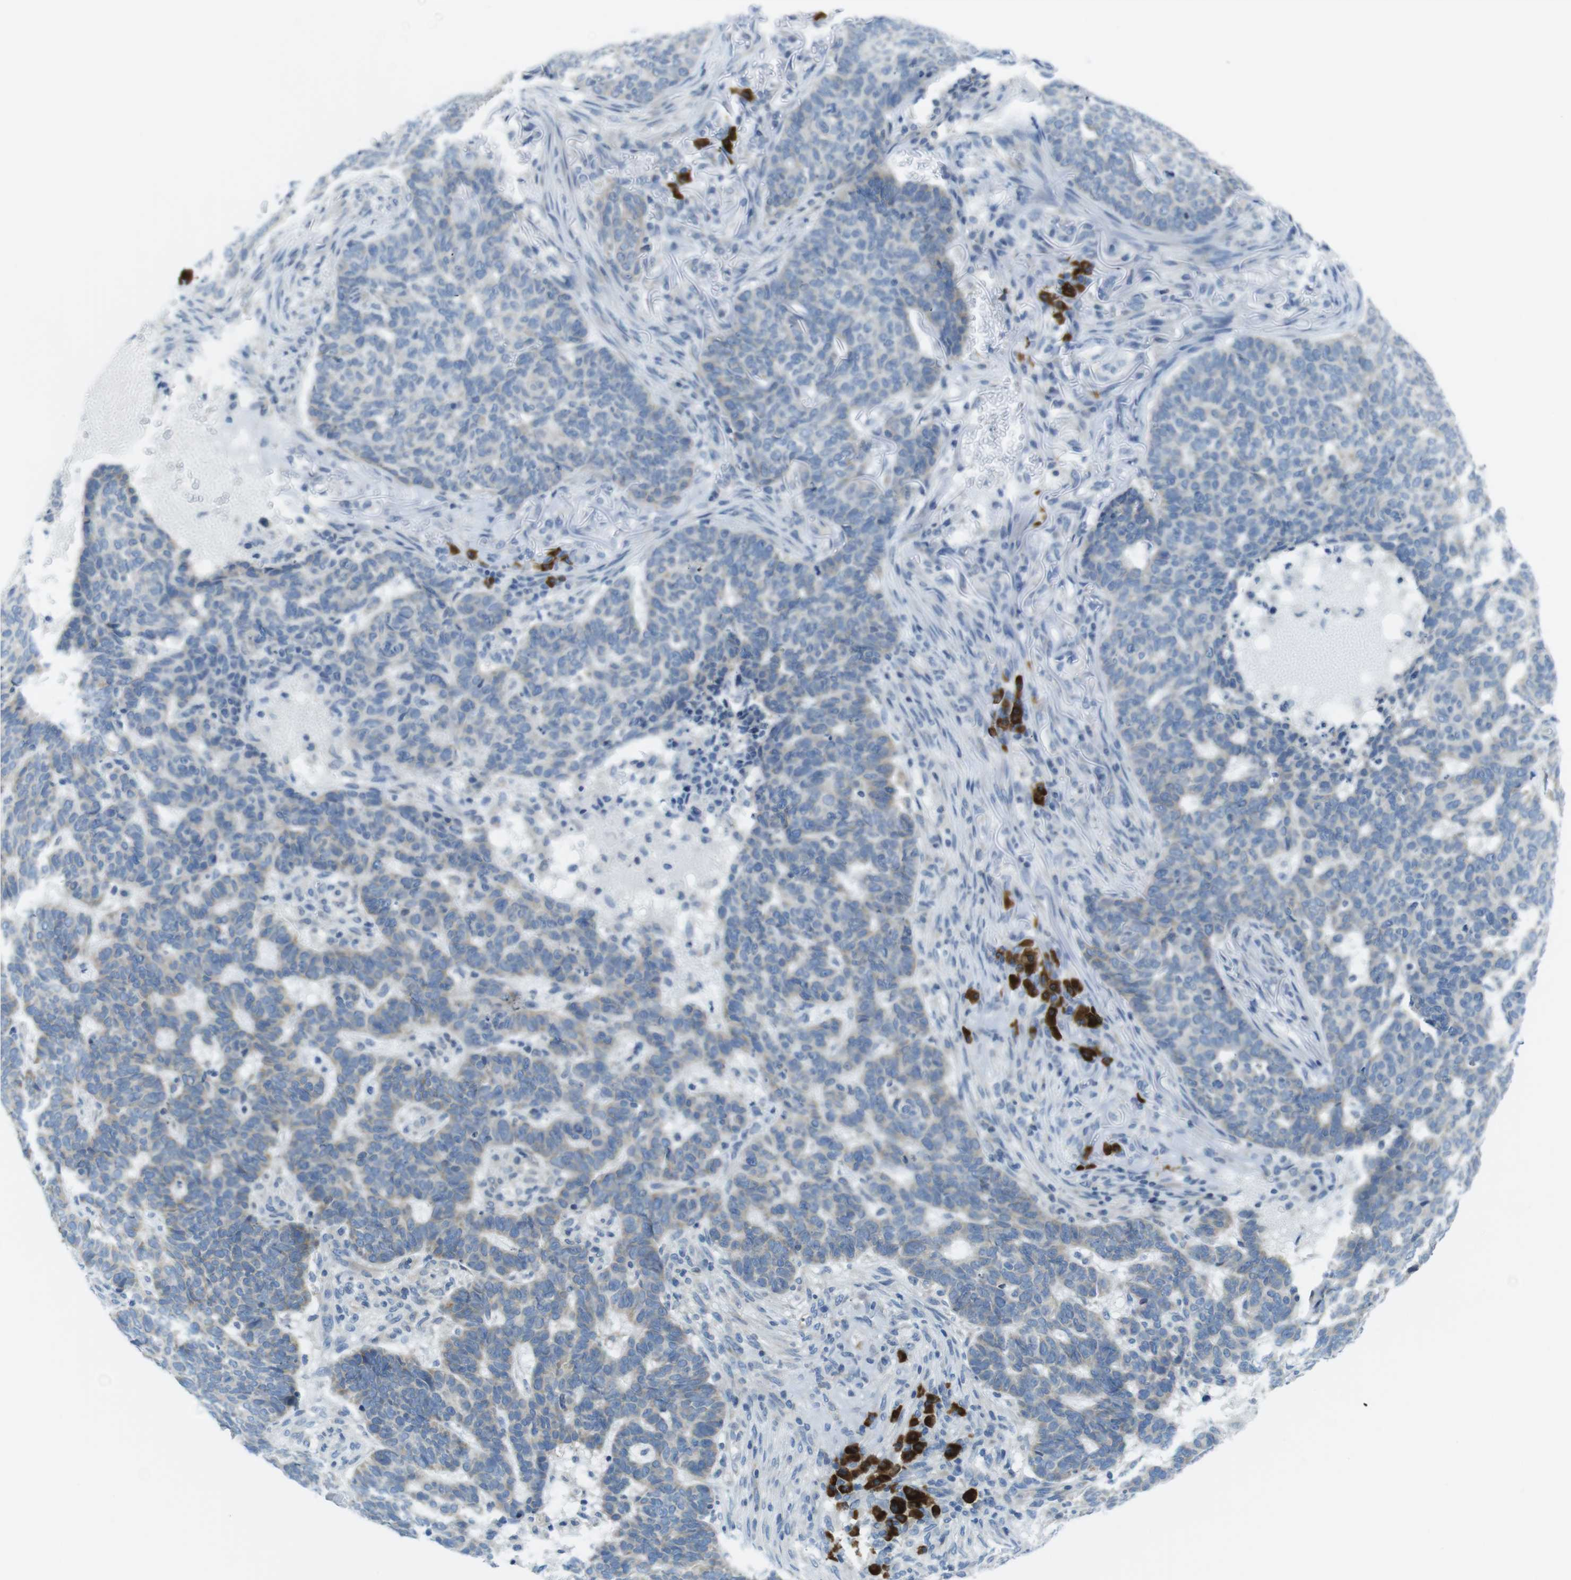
{"staining": {"intensity": "weak", "quantity": "25%-75%", "location": "cytoplasmic/membranous"}, "tissue": "skin cancer", "cell_type": "Tumor cells", "image_type": "cancer", "snomed": [{"axis": "morphology", "description": "Basal cell carcinoma"}, {"axis": "topography", "description": "Skin"}], "caption": "Immunohistochemical staining of skin cancer (basal cell carcinoma) exhibits low levels of weak cytoplasmic/membranous protein staining in approximately 25%-75% of tumor cells.", "gene": "CLPTM1L", "patient": {"sex": "male", "age": 85}}